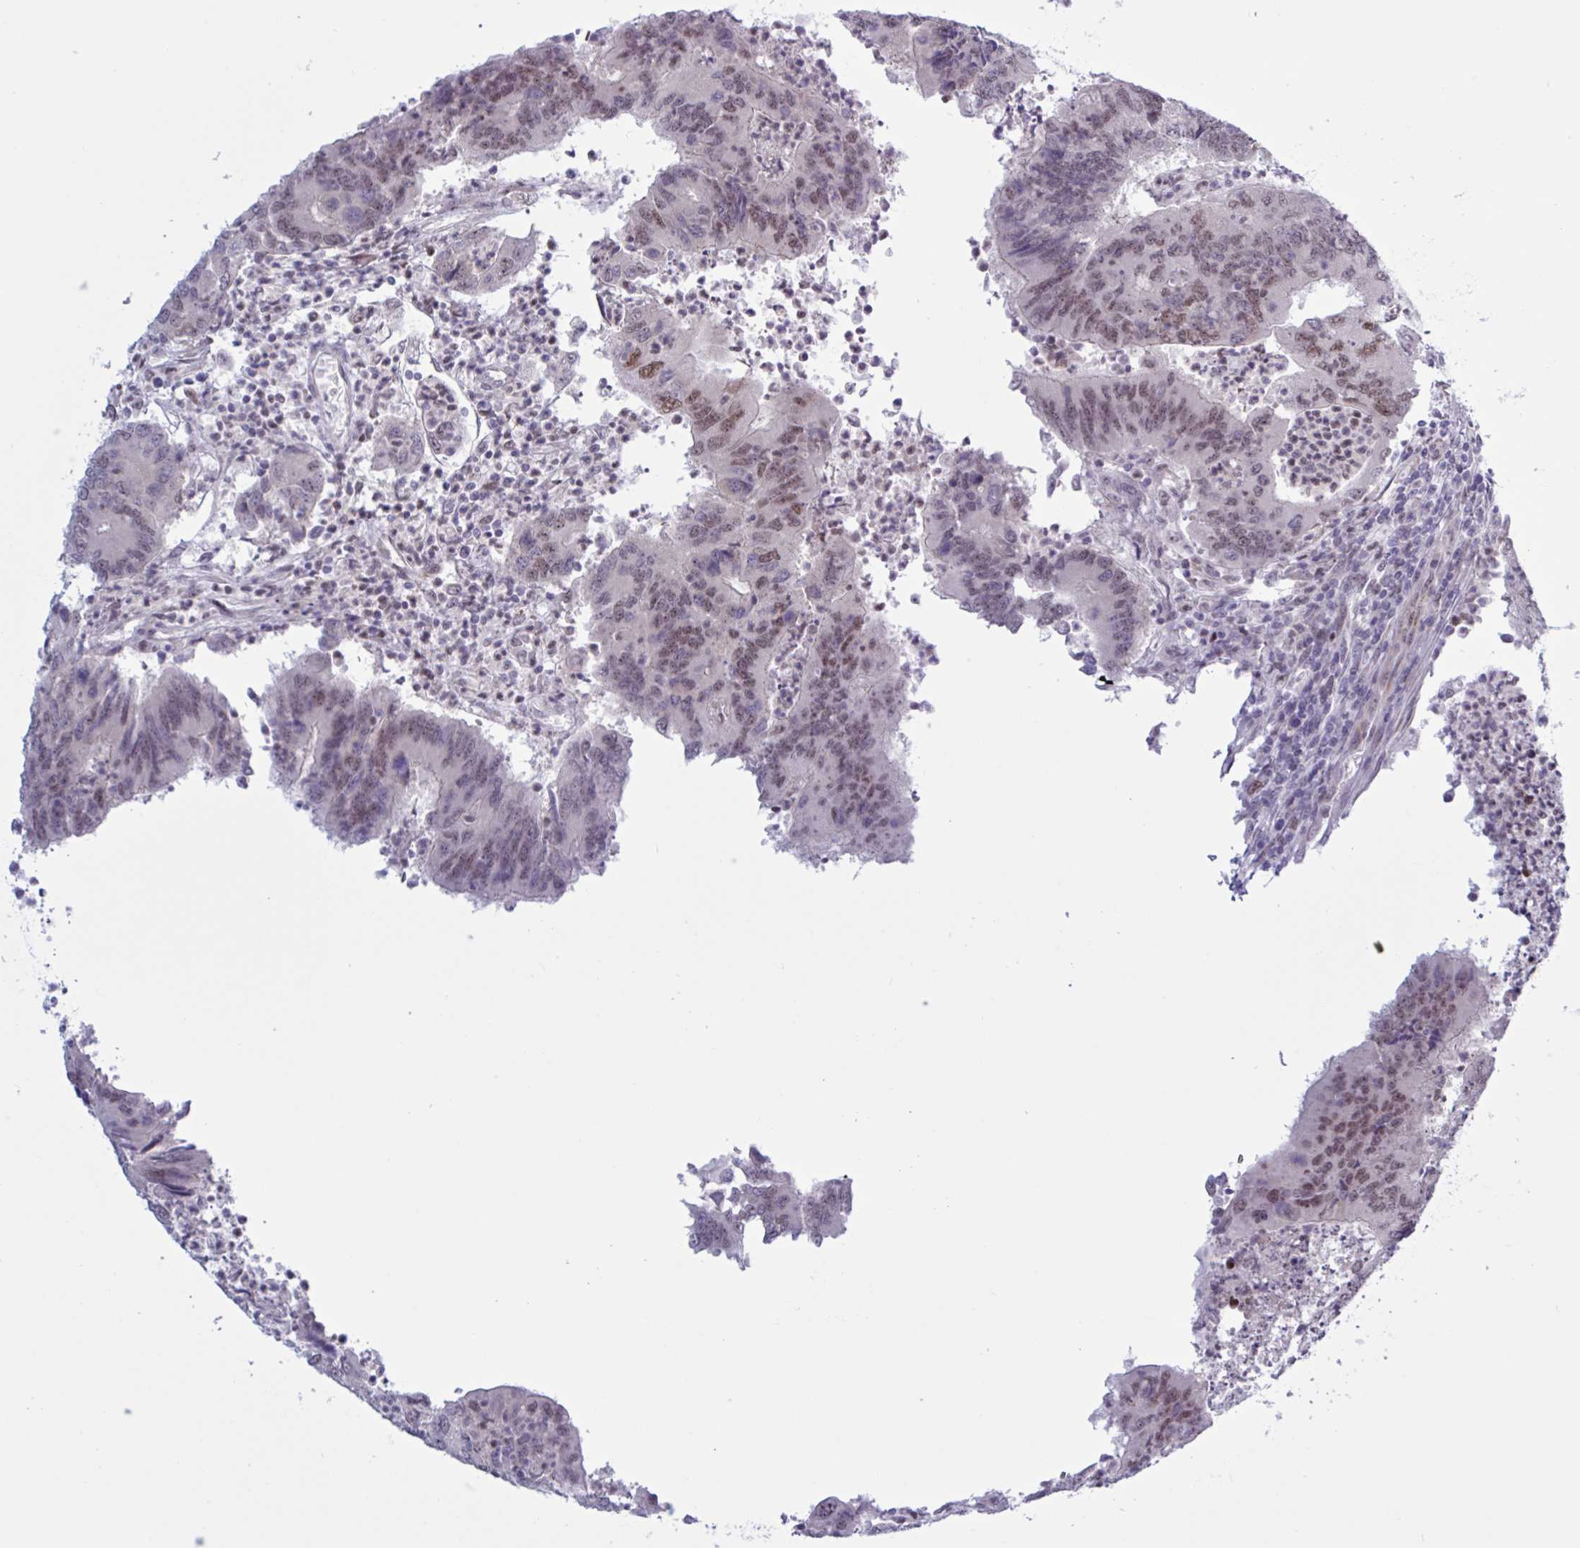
{"staining": {"intensity": "moderate", "quantity": "<25%", "location": "nuclear"}, "tissue": "colorectal cancer", "cell_type": "Tumor cells", "image_type": "cancer", "snomed": [{"axis": "morphology", "description": "Adenocarcinoma, NOS"}, {"axis": "topography", "description": "Colon"}], "caption": "Immunohistochemical staining of colorectal cancer displays low levels of moderate nuclear protein positivity in about <25% of tumor cells.", "gene": "PRMT6", "patient": {"sex": "female", "age": 67}}